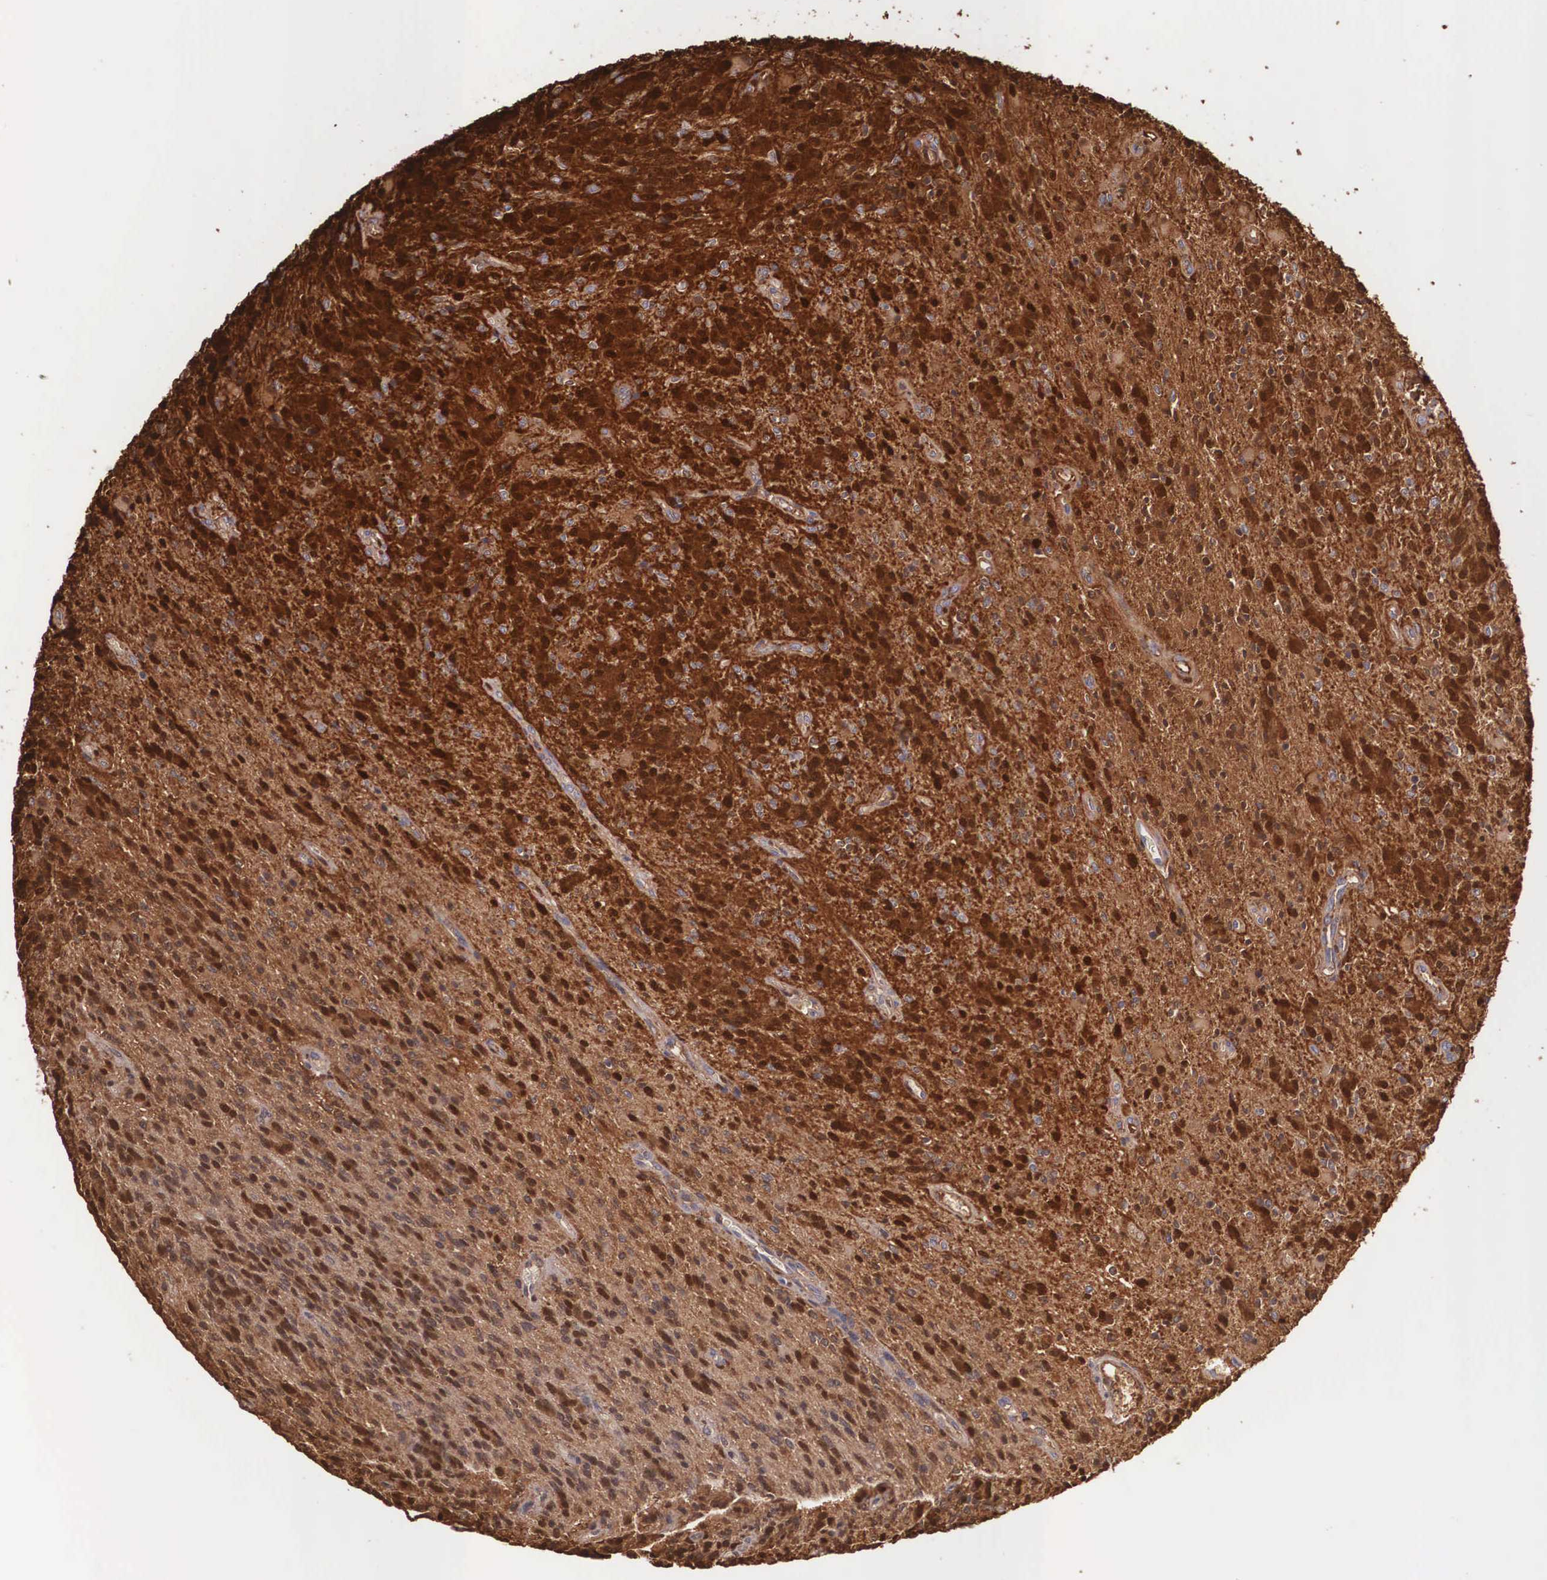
{"staining": {"intensity": "strong", "quantity": ">75%", "location": "cytoplasmic/membranous"}, "tissue": "glioma", "cell_type": "Tumor cells", "image_type": "cancer", "snomed": [{"axis": "morphology", "description": "Glioma, malignant, Low grade"}, {"axis": "topography", "description": "Brain"}], "caption": "DAB (3,3'-diaminobenzidine) immunohistochemical staining of human glioma reveals strong cytoplasmic/membranous protein expression in approximately >75% of tumor cells. The protein is shown in brown color, while the nuclei are stained blue.", "gene": "LGALS1", "patient": {"sex": "female", "age": 15}}